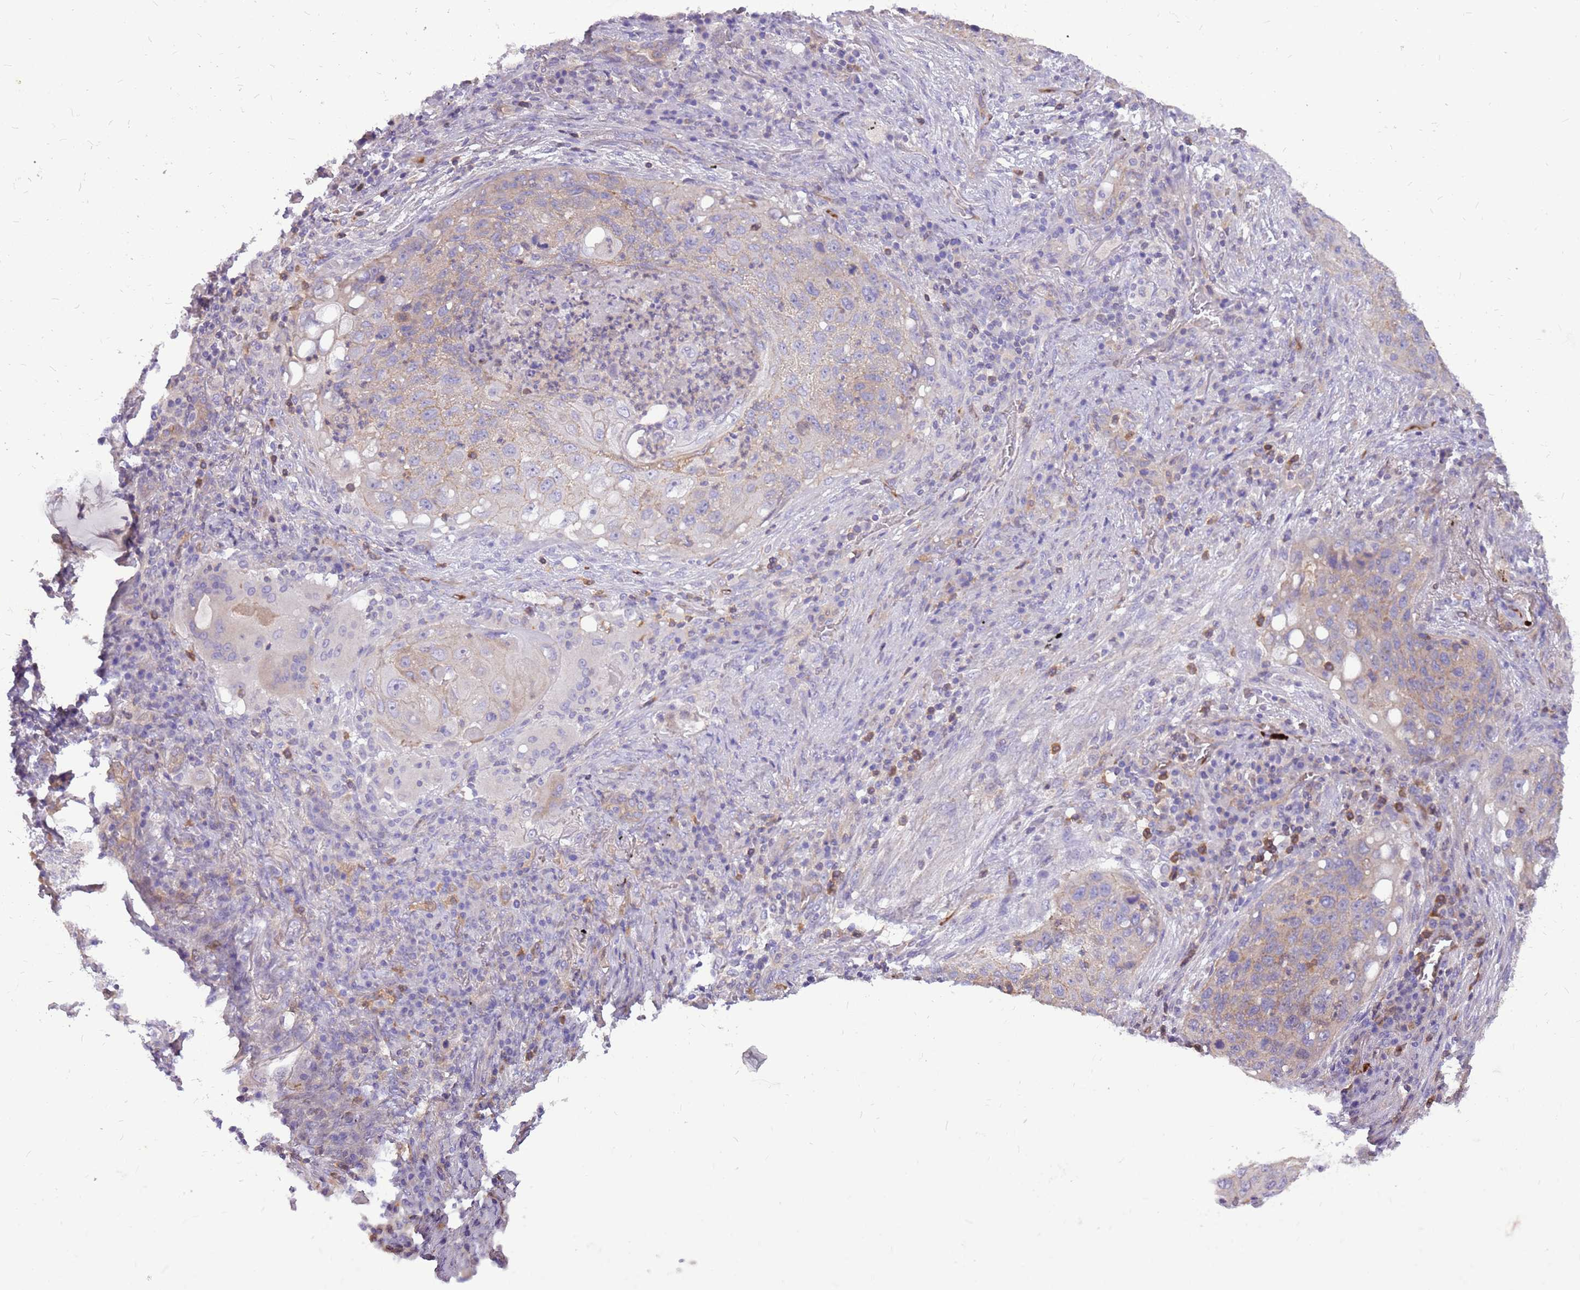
{"staining": {"intensity": "weak", "quantity": "<25%", "location": "cytoplasmic/membranous"}, "tissue": "lung cancer", "cell_type": "Tumor cells", "image_type": "cancer", "snomed": [{"axis": "morphology", "description": "Squamous cell carcinoma, NOS"}, {"axis": "topography", "description": "Lung"}], "caption": "Lung squamous cell carcinoma was stained to show a protein in brown. There is no significant positivity in tumor cells.", "gene": "WDR90", "patient": {"sex": "female", "age": 63}}